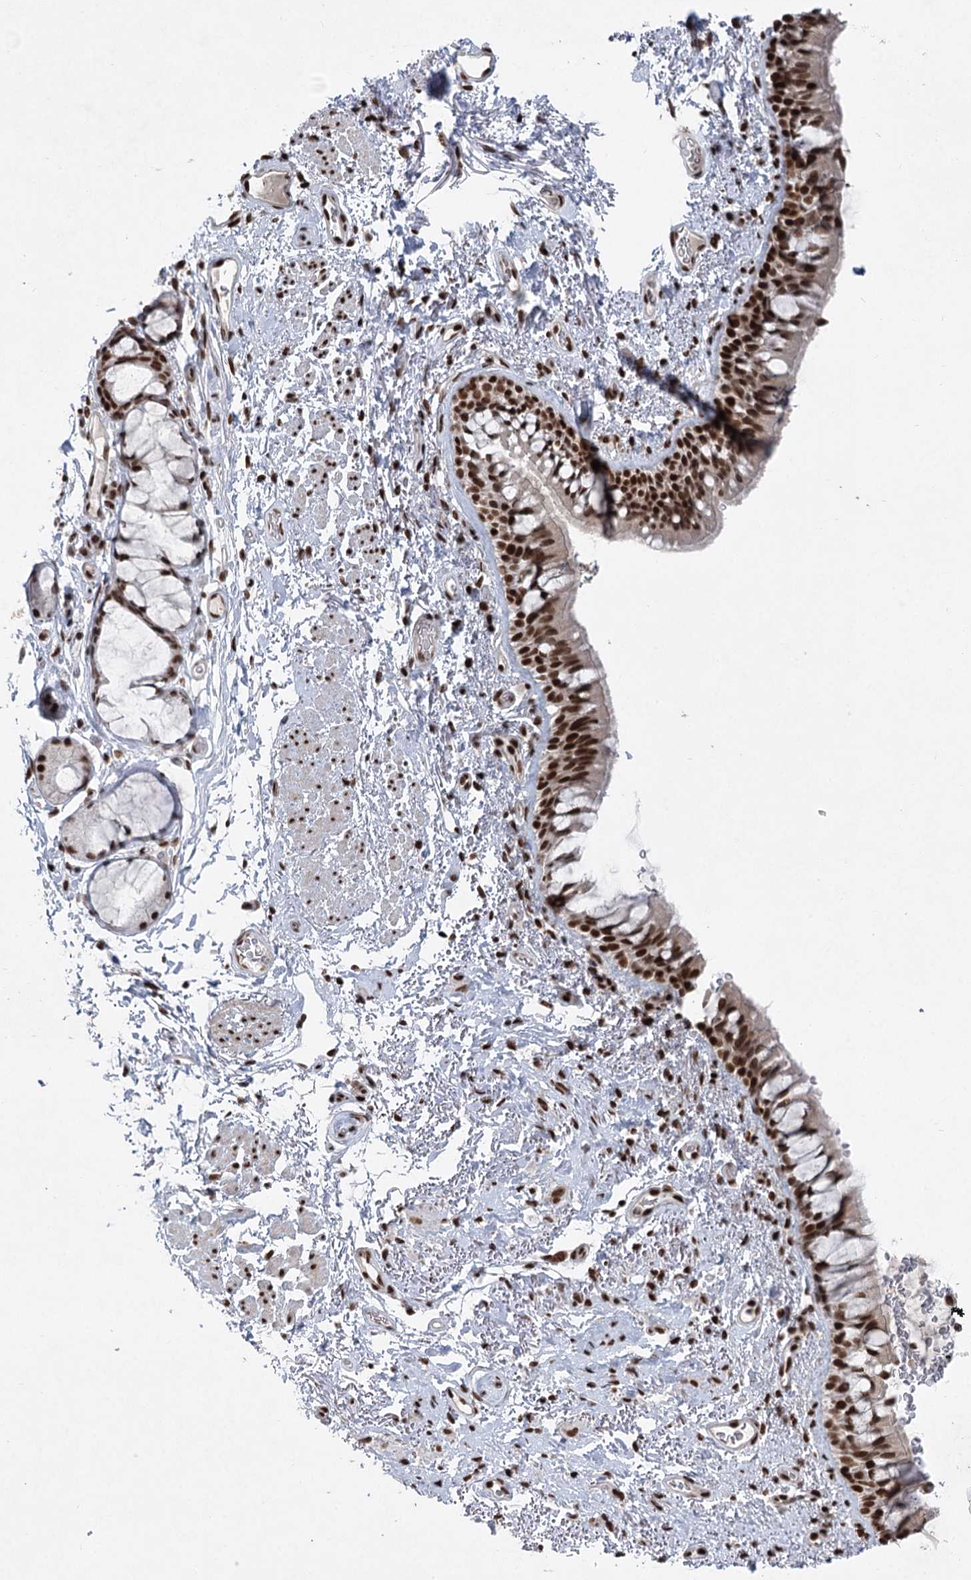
{"staining": {"intensity": "strong", "quantity": ">75%", "location": "nuclear"}, "tissue": "bronchus", "cell_type": "Respiratory epithelial cells", "image_type": "normal", "snomed": [{"axis": "morphology", "description": "Normal tissue, NOS"}, {"axis": "topography", "description": "Cartilage tissue"}, {"axis": "topography", "description": "Bronchus"}], "caption": "A histopathology image of human bronchus stained for a protein reveals strong nuclear brown staining in respiratory epithelial cells.", "gene": "CGGBP1", "patient": {"sex": "female", "age": 73}}